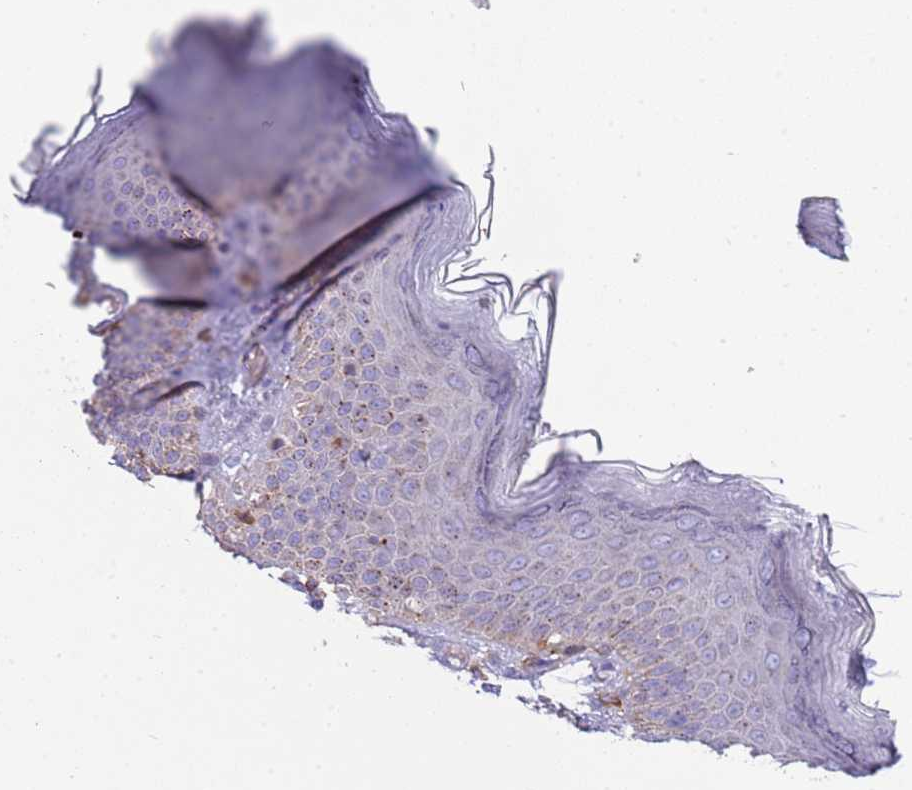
{"staining": {"intensity": "moderate", "quantity": "<25%", "location": "cytoplasmic/membranous"}, "tissue": "skin", "cell_type": "Epidermal cells", "image_type": "normal", "snomed": [{"axis": "morphology", "description": "Normal tissue, NOS"}, {"axis": "topography", "description": "Anal"}], "caption": "This micrograph displays immunohistochemistry staining of unremarkable human skin, with low moderate cytoplasmic/membranous positivity in approximately <25% of epidermal cells.", "gene": "TTPAL", "patient": {"sex": "female", "age": 40}}